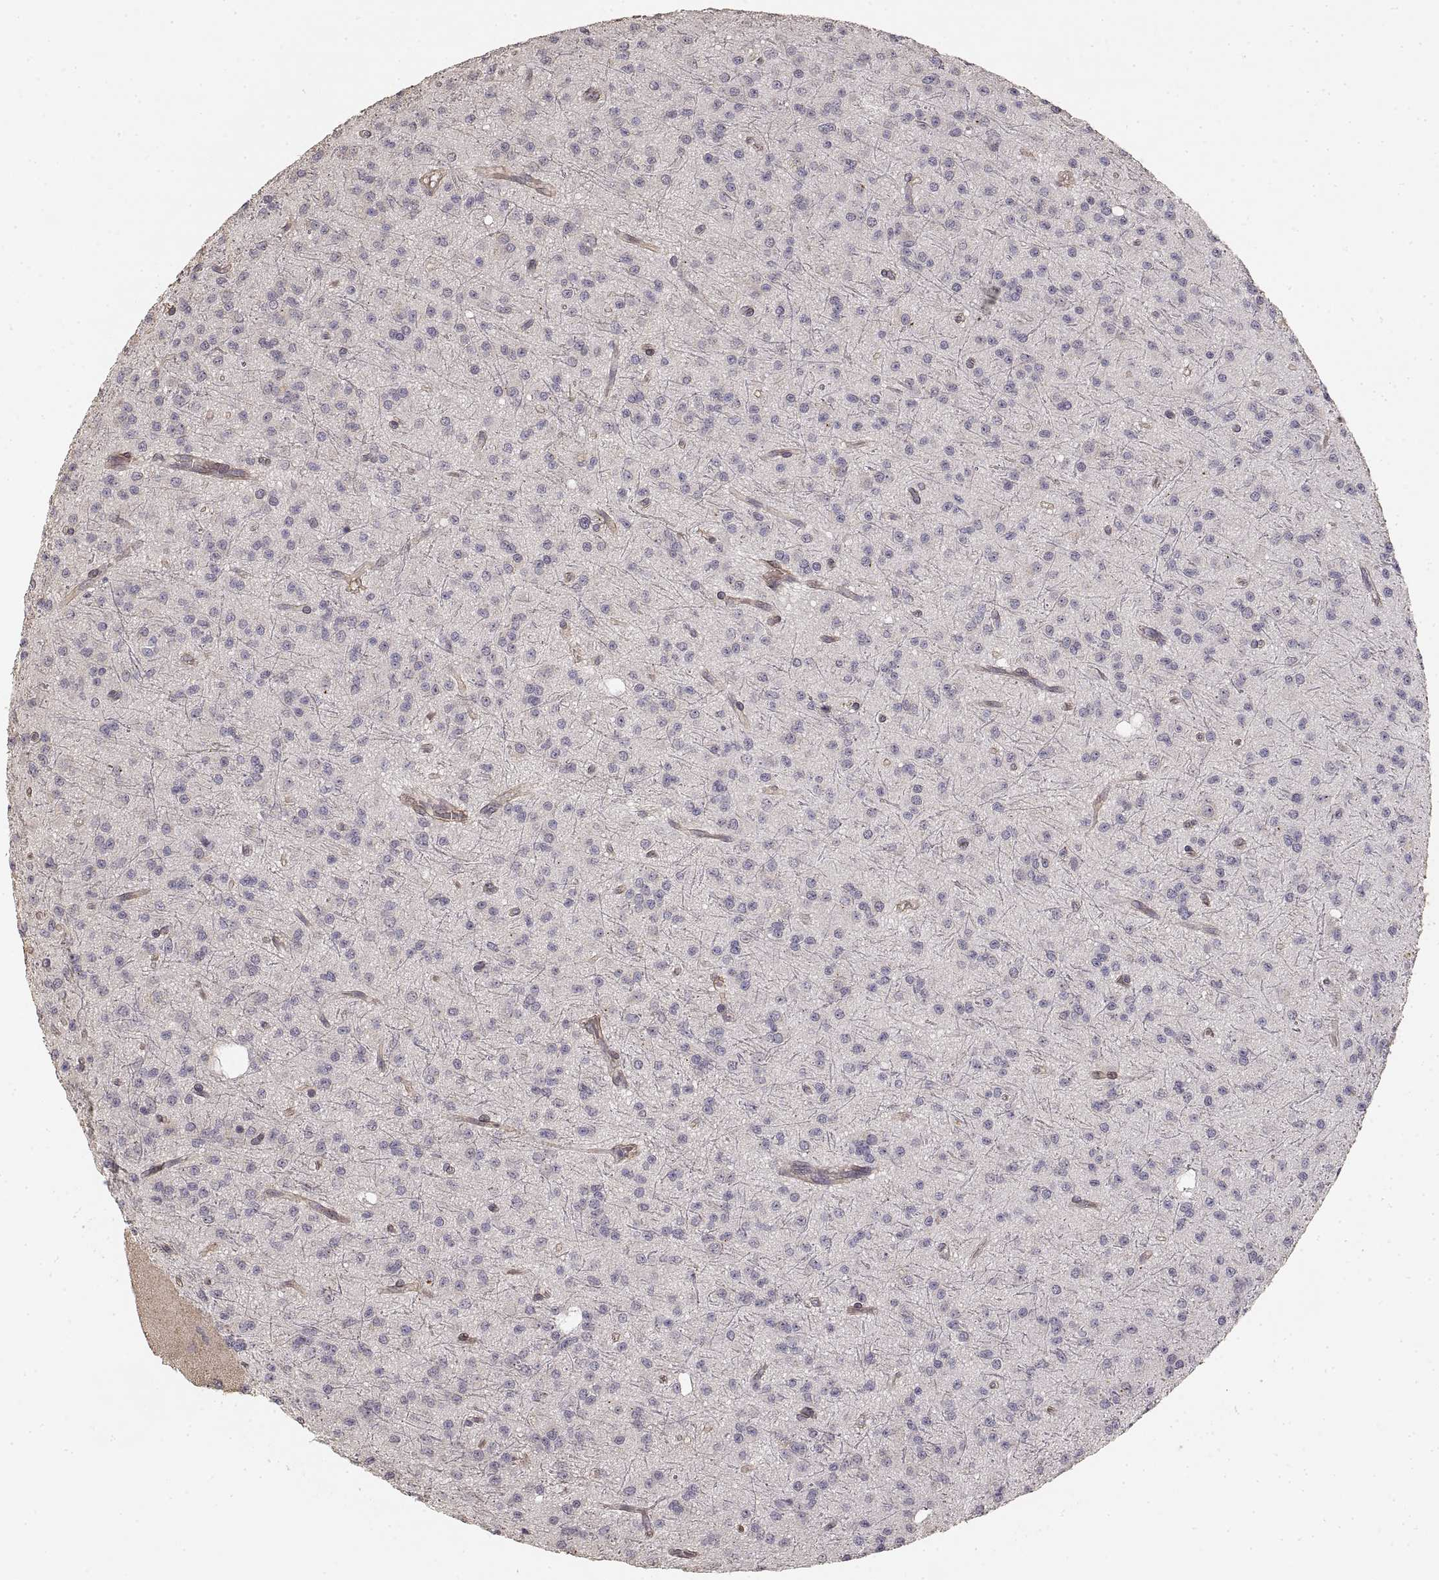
{"staining": {"intensity": "negative", "quantity": "none", "location": "none"}, "tissue": "glioma", "cell_type": "Tumor cells", "image_type": "cancer", "snomed": [{"axis": "morphology", "description": "Glioma, malignant, Low grade"}, {"axis": "topography", "description": "Brain"}], "caption": "Micrograph shows no significant protein expression in tumor cells of glioma.", "gene": "LAMA4", "patient": {"sex": "male", "age": 27}}